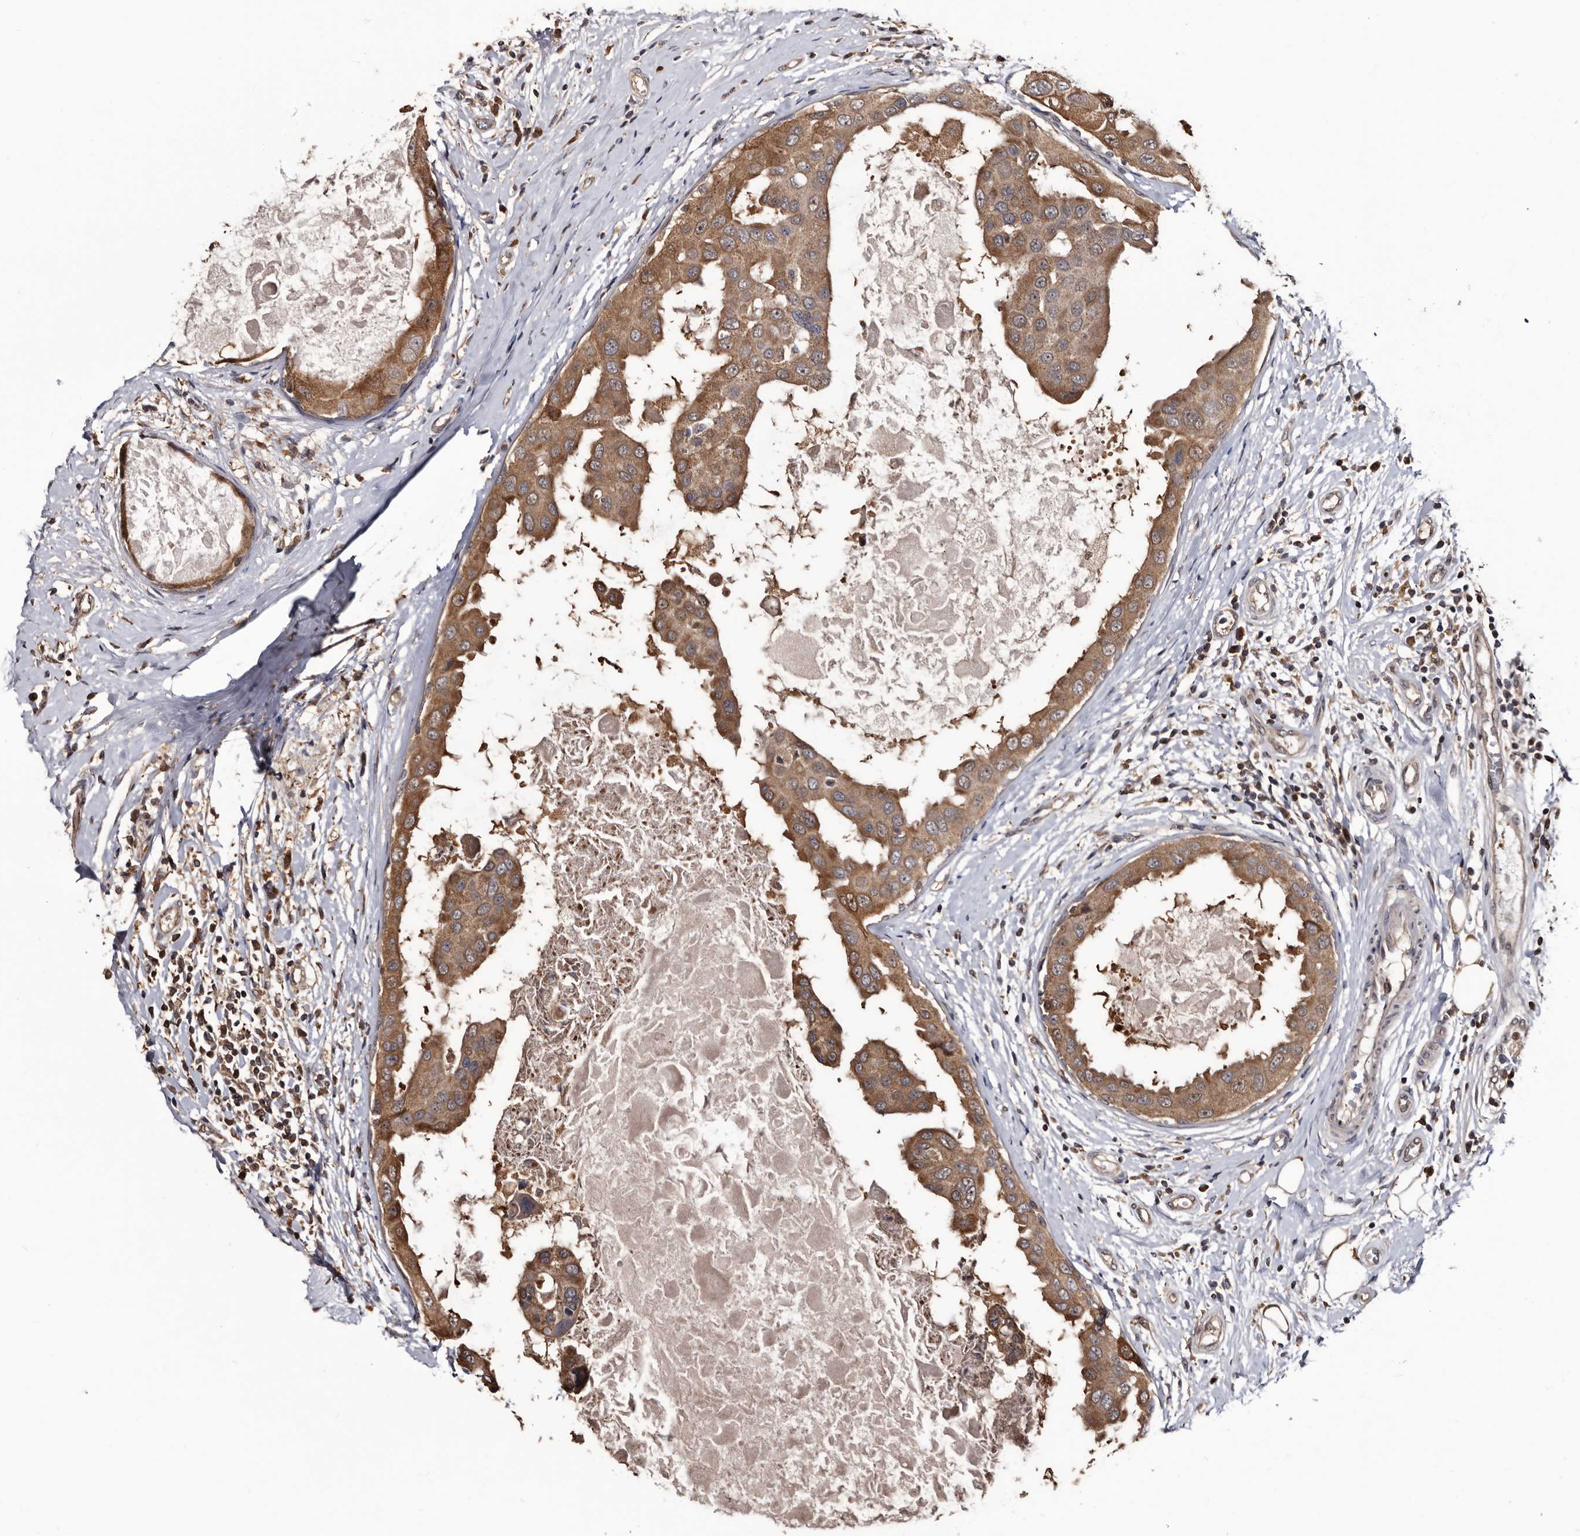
{"staining": {"intensity": "moderate", "quantity": ">75%", "location": "cytoplasmic/membranous"}, "tissue": "breast cancer", "cell_type": "Tumor cells", "image_type": "cancer", "snomed": [{"axis": "morphology", "description": "Duct carcinoma"}, {"axis": "topography", "description": "Breast"}], "caption": "The immunohistochemical stain shows moderate cytoplasmic/membranous positivity in tumor cells of breast cancer tissue.", "gene": "TTI2", "patient": {"sex": "female", "age": 27}}